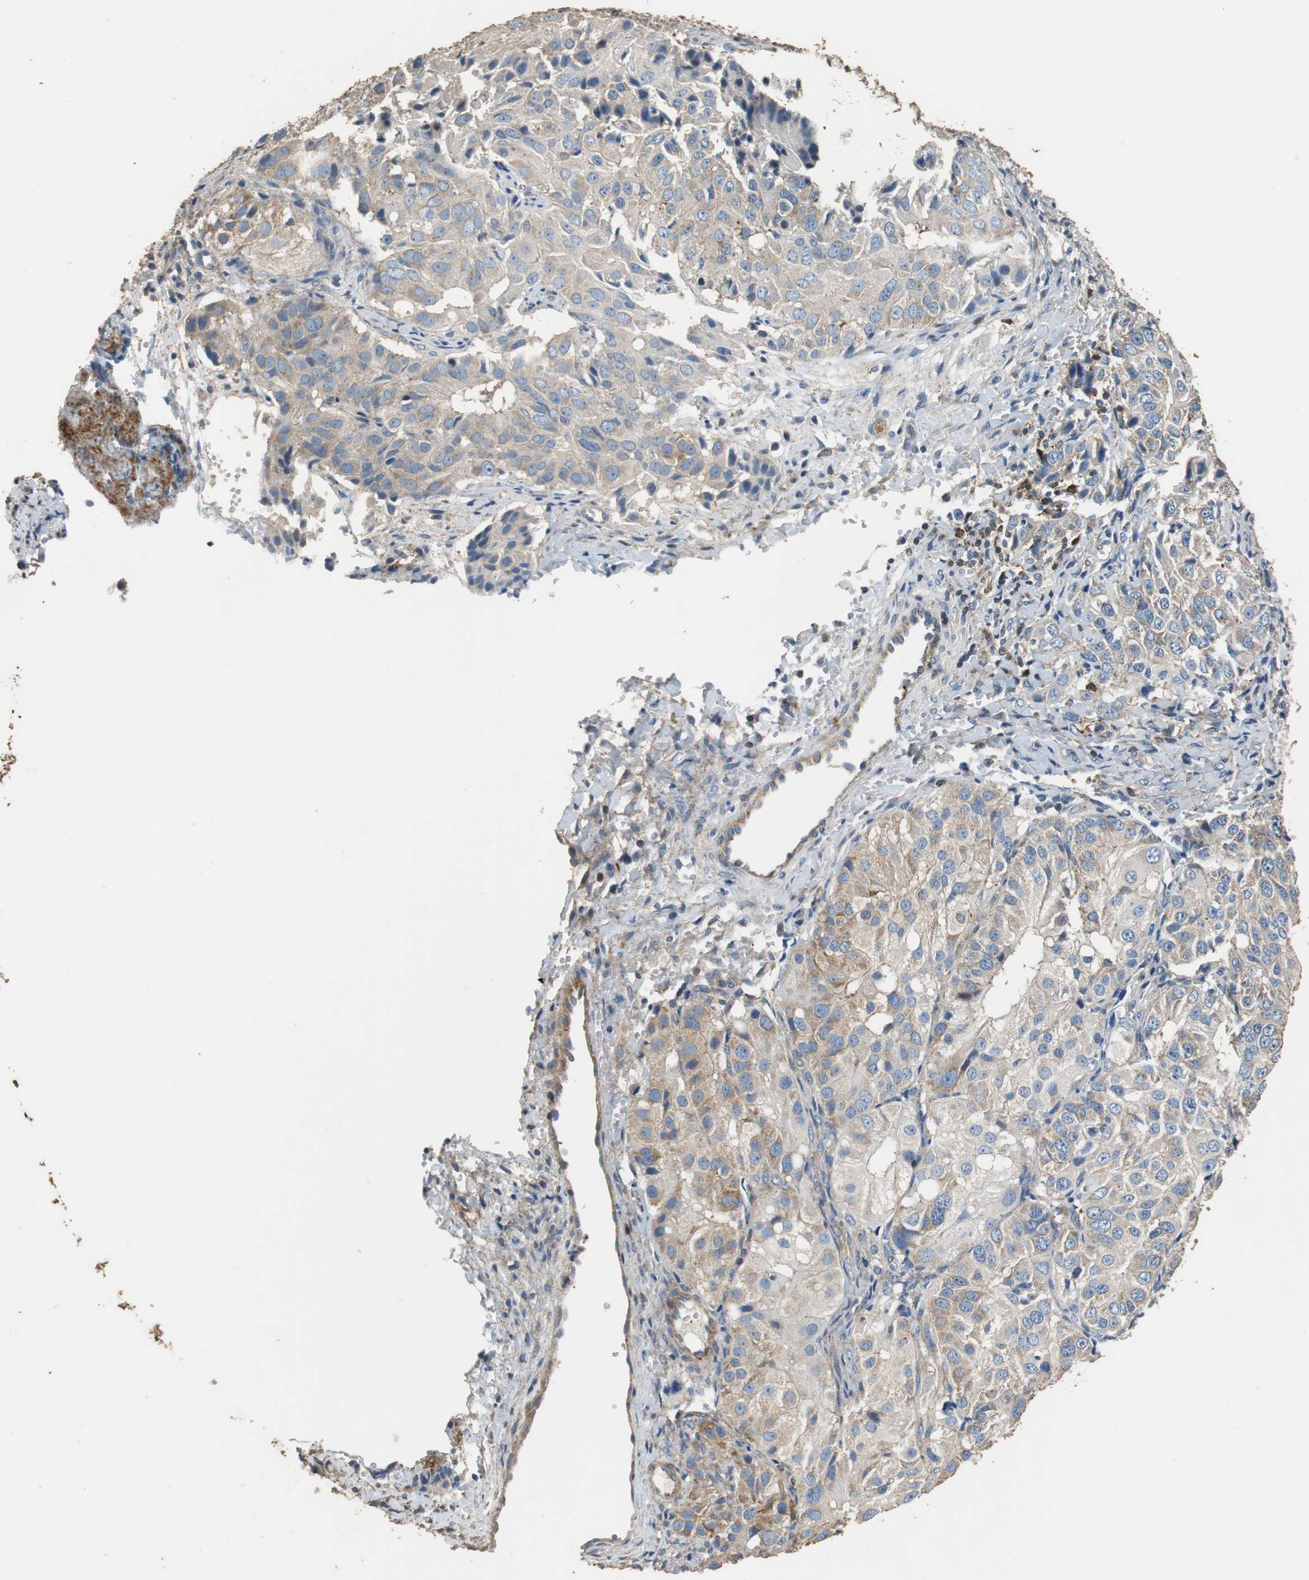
{"staining": {"intensity": "weak", "quantity": "25%-75%", "location": "cytoplasmic/membranous"}, "tissue": "ovarian cancer", "cell_type": "Tumor cells", "image_type": "cancer", "snomed": [{"axis": "morphology", "description": "Carcinoma, endometroid"}, {"axis": "topography", "description": "Ovary"}], "caption": "The micrograph reveals a brown stain indicating the presence of a protein in the cytoplasmic/membranous of tumor cells in endometroid carcinoma (ovarian).", "gene": "PRKRA", "patient": {"sex": "female", "age": 51}}